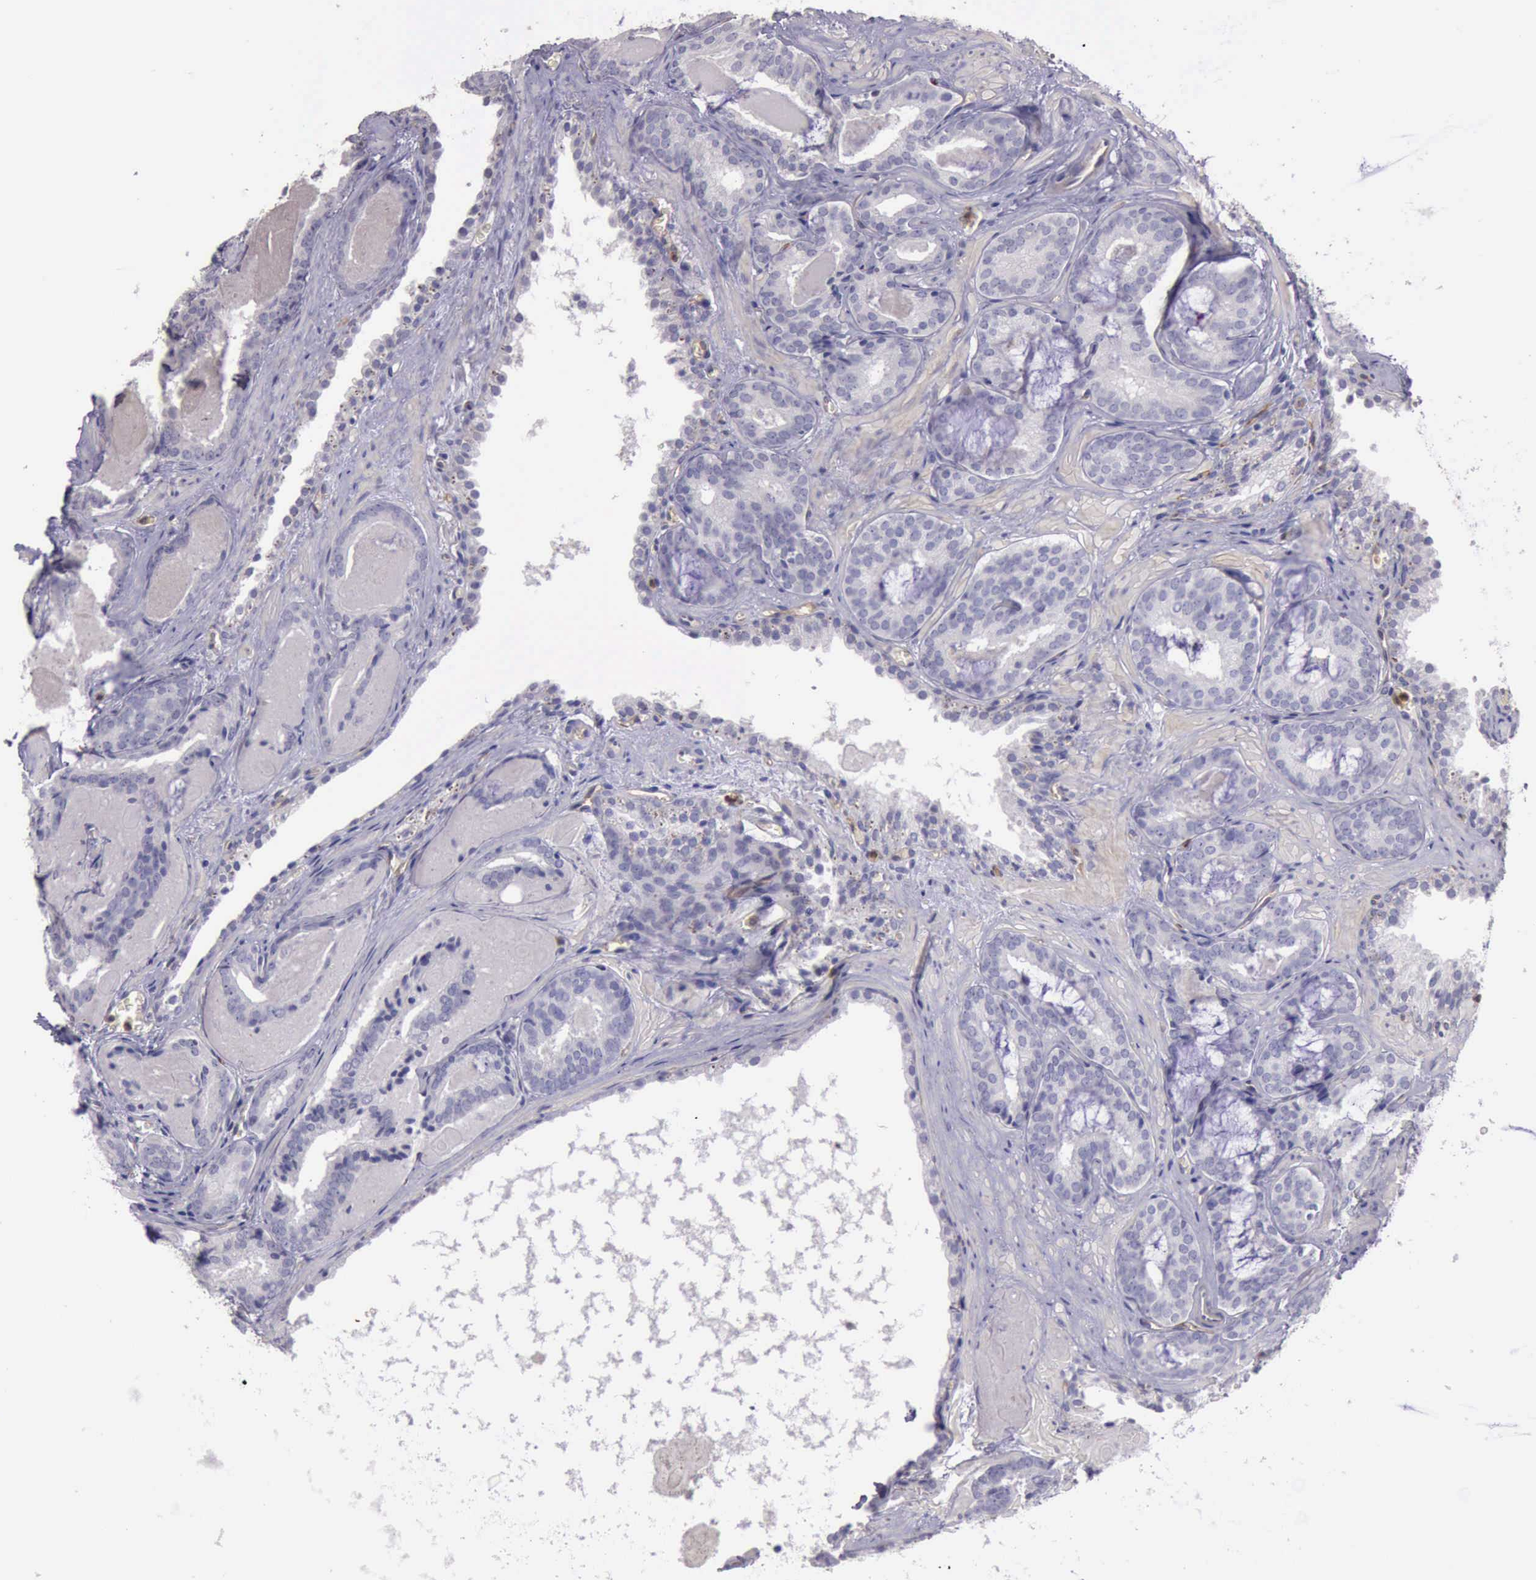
{"staining": {"intensity": "negative", "quantity": "none", "location": "none"}, "tissue": "prostate cancer", "cell_type": "Tumor cells", "image_type": "cancer", "snomed": [{"axis": "morphology", "description": "Adenocarcinoma, Medium grade"}, {"axis": "topography", "description": "Prostate"}], "caption": "Prostate adenocarcinoma (medium-grade) stained for a protein using immunohistochemistry displays no staining tumor cells.", "gene": "TCEANC", "patient": {"sex": "male", "age": 64}}